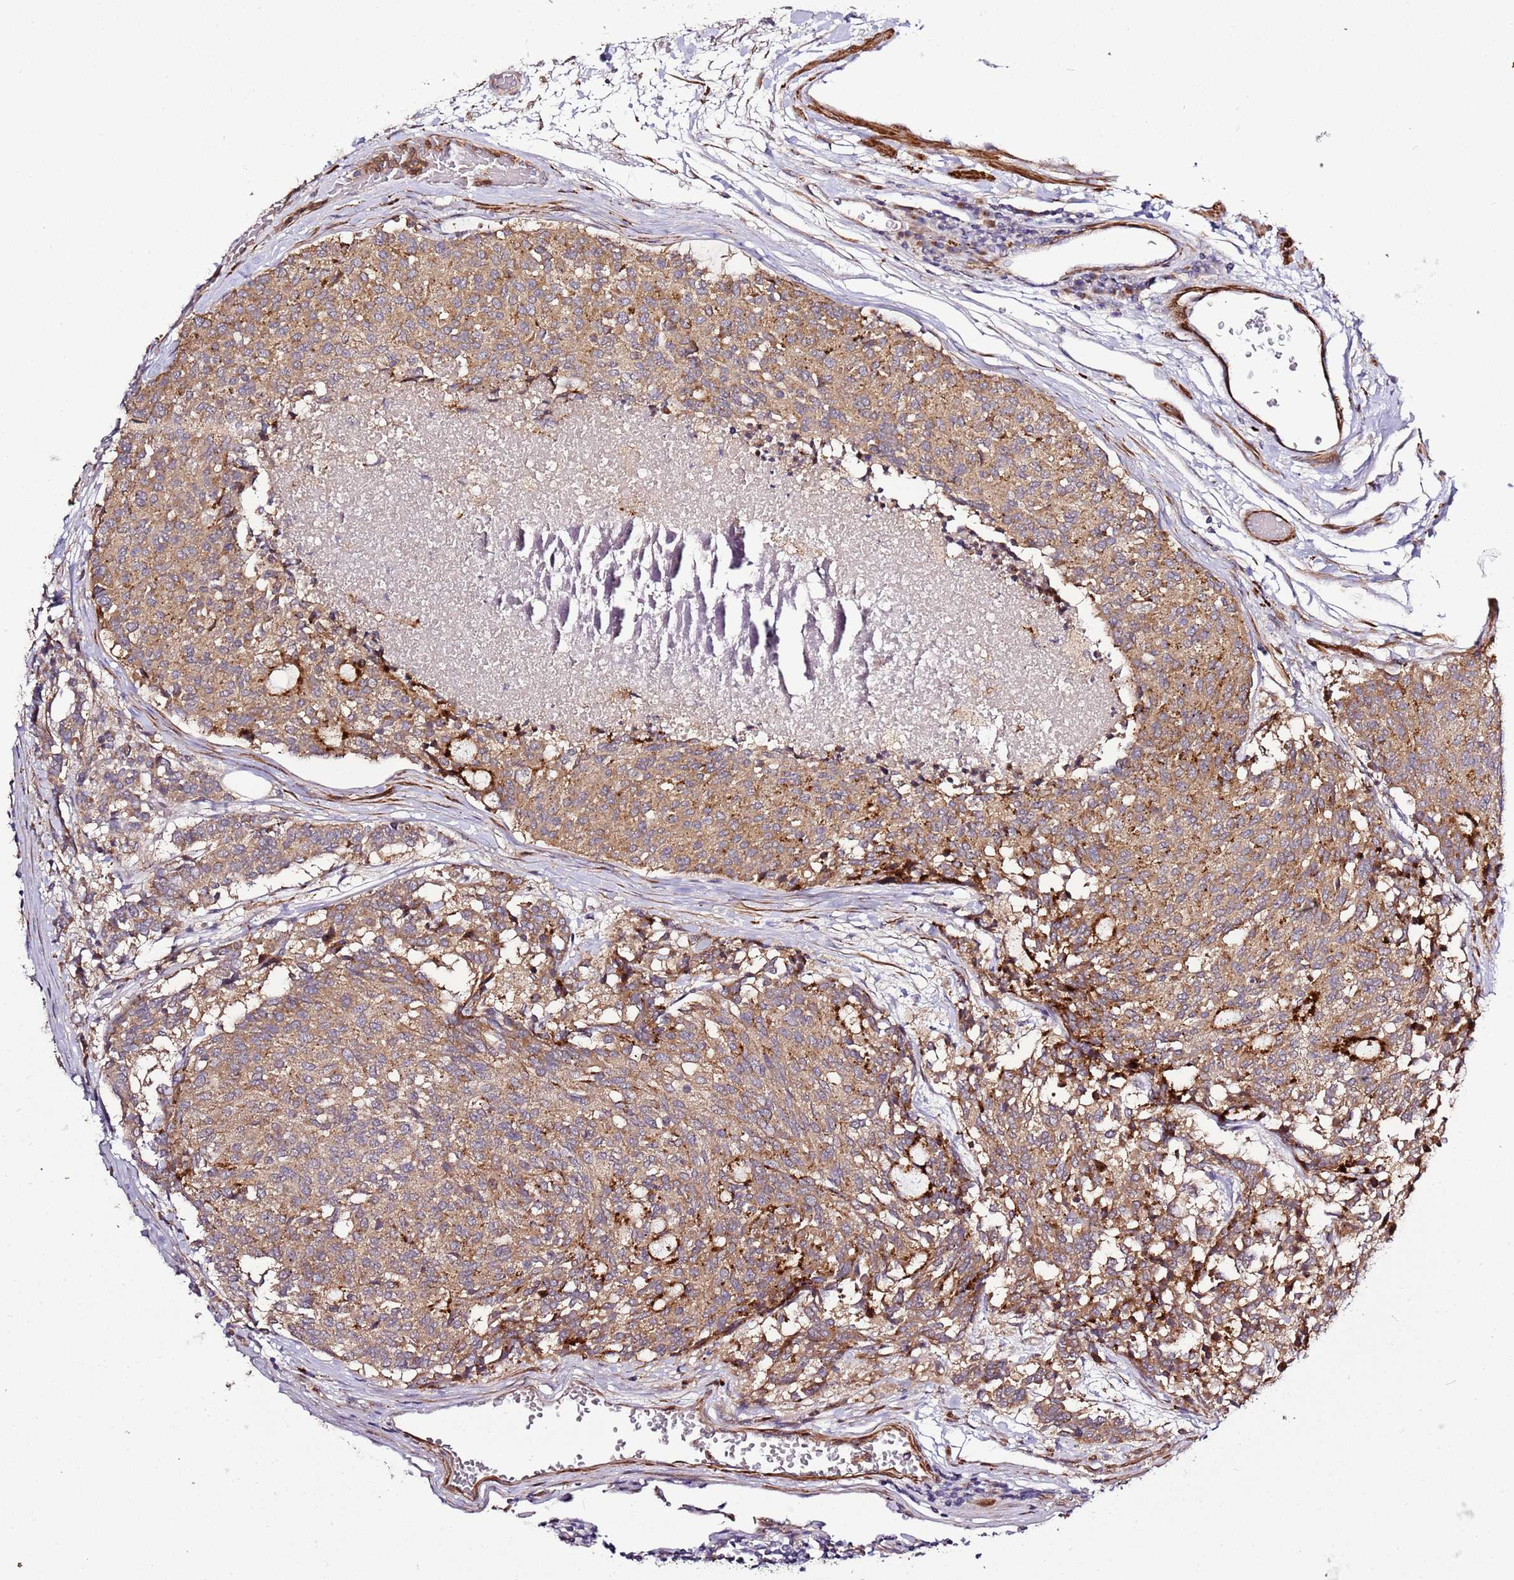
{"staining": {"intensity": "moderate", "quantity": ">75%", "location": "cytoplasmic/membranous"}, "tissue": "carcinoid", "cell_type": "Tumor cells", "image_type": "cancer", "snomed": [{"axis": "morphology", "description": "Carcinoid, malignant, NOS"}, {"axis": "topography", "description": "Pancreas"}], "caption": "DAB immunohistochemical staining of carcinoid shows moderate cytoplasmic/membranous protein expression in approximately >75% of tumor cells.", "gene": "PVRIG", "patient": {"sex": "female", "age": 54}}